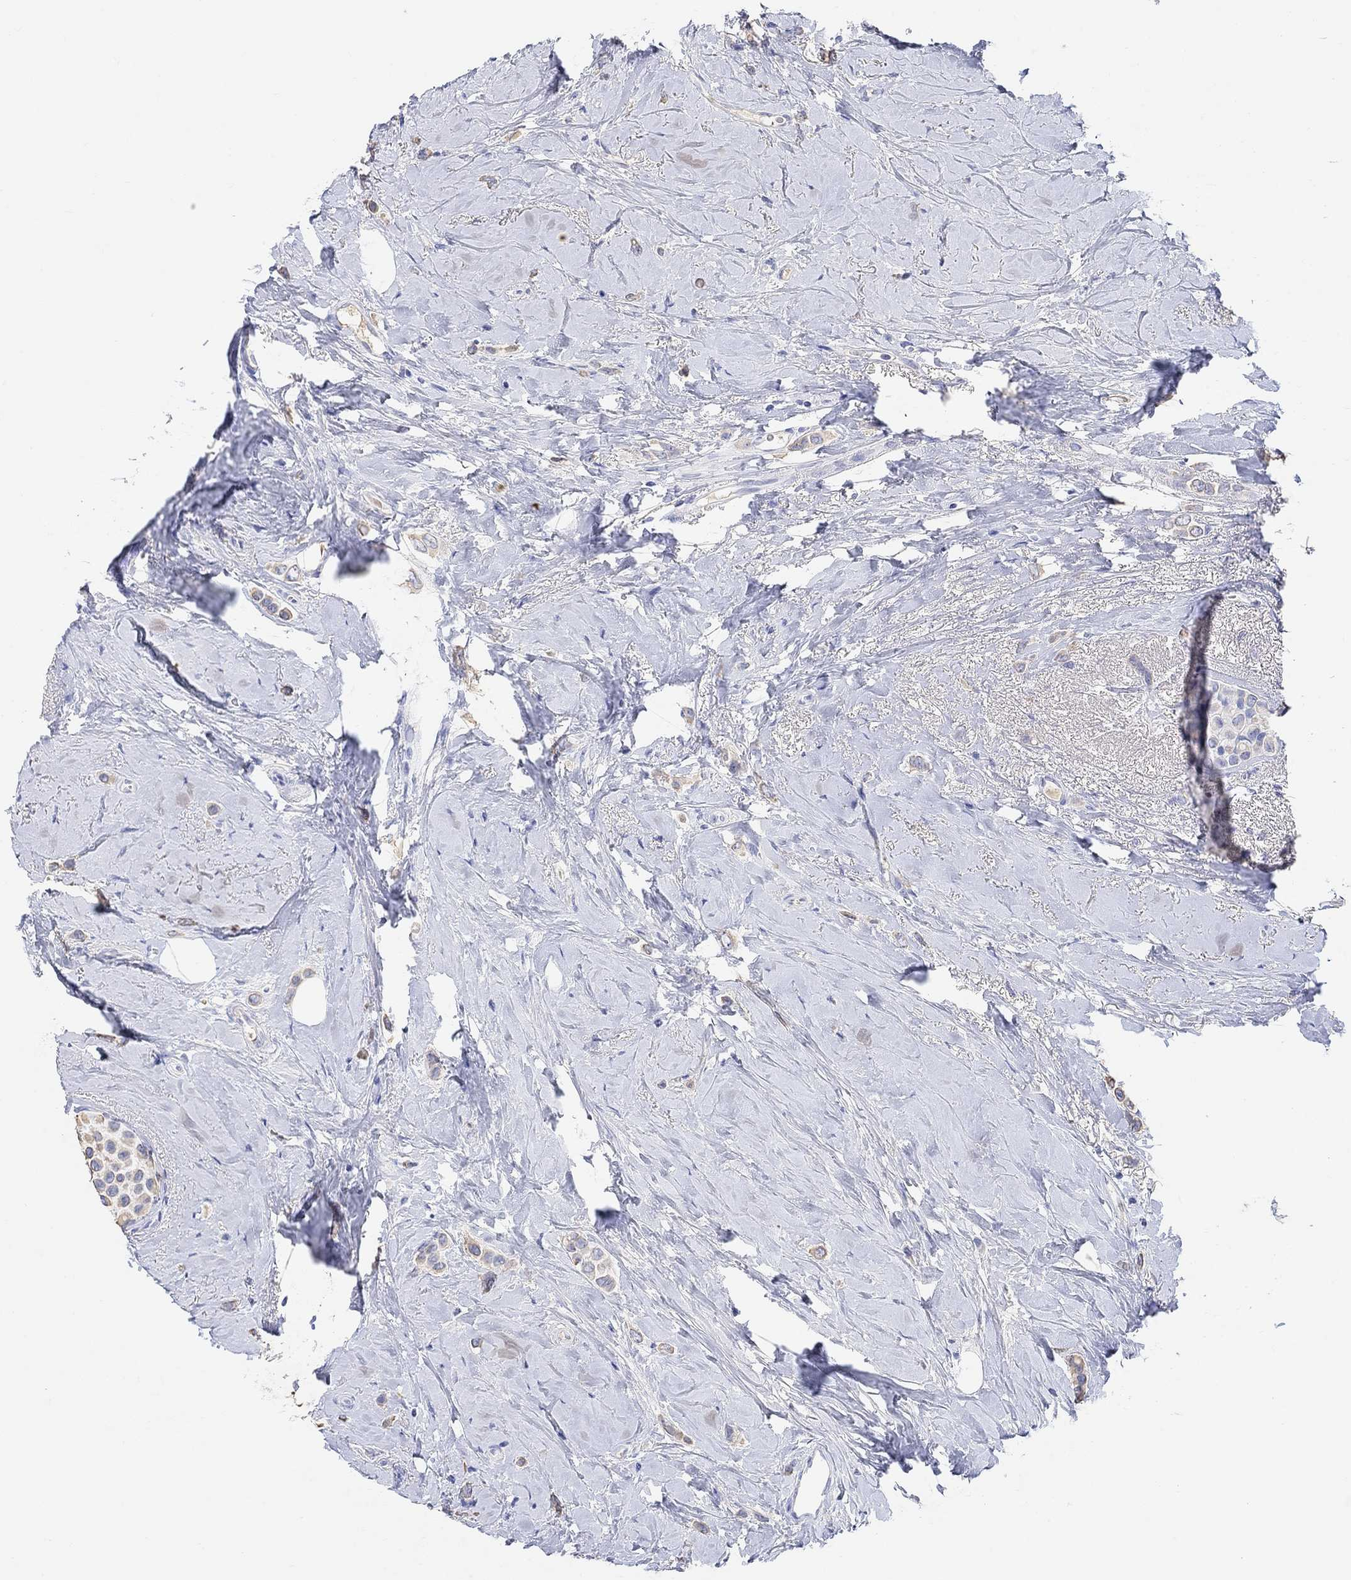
{"staining": {"intensity": "weak", "quantity": "25%-75%", "location": "cytoplasmic/membranous"}, "tissue": "breast cancer", "cell_type": "Tumor cells", "image_type": "cancer", "snomed": [{"axis": "morphology", "description": "Lobular carcinoma"}, {"axis": "topography", "description": "Breast"}], "caption": "Breast lobular carcinoma stained with a brown dye shows weak cytoplasmic/membranous positive positivity in about 25%-75% of tumor cells.", "gene": "TYR", "patient": {"sex": "female", "age": 66}}